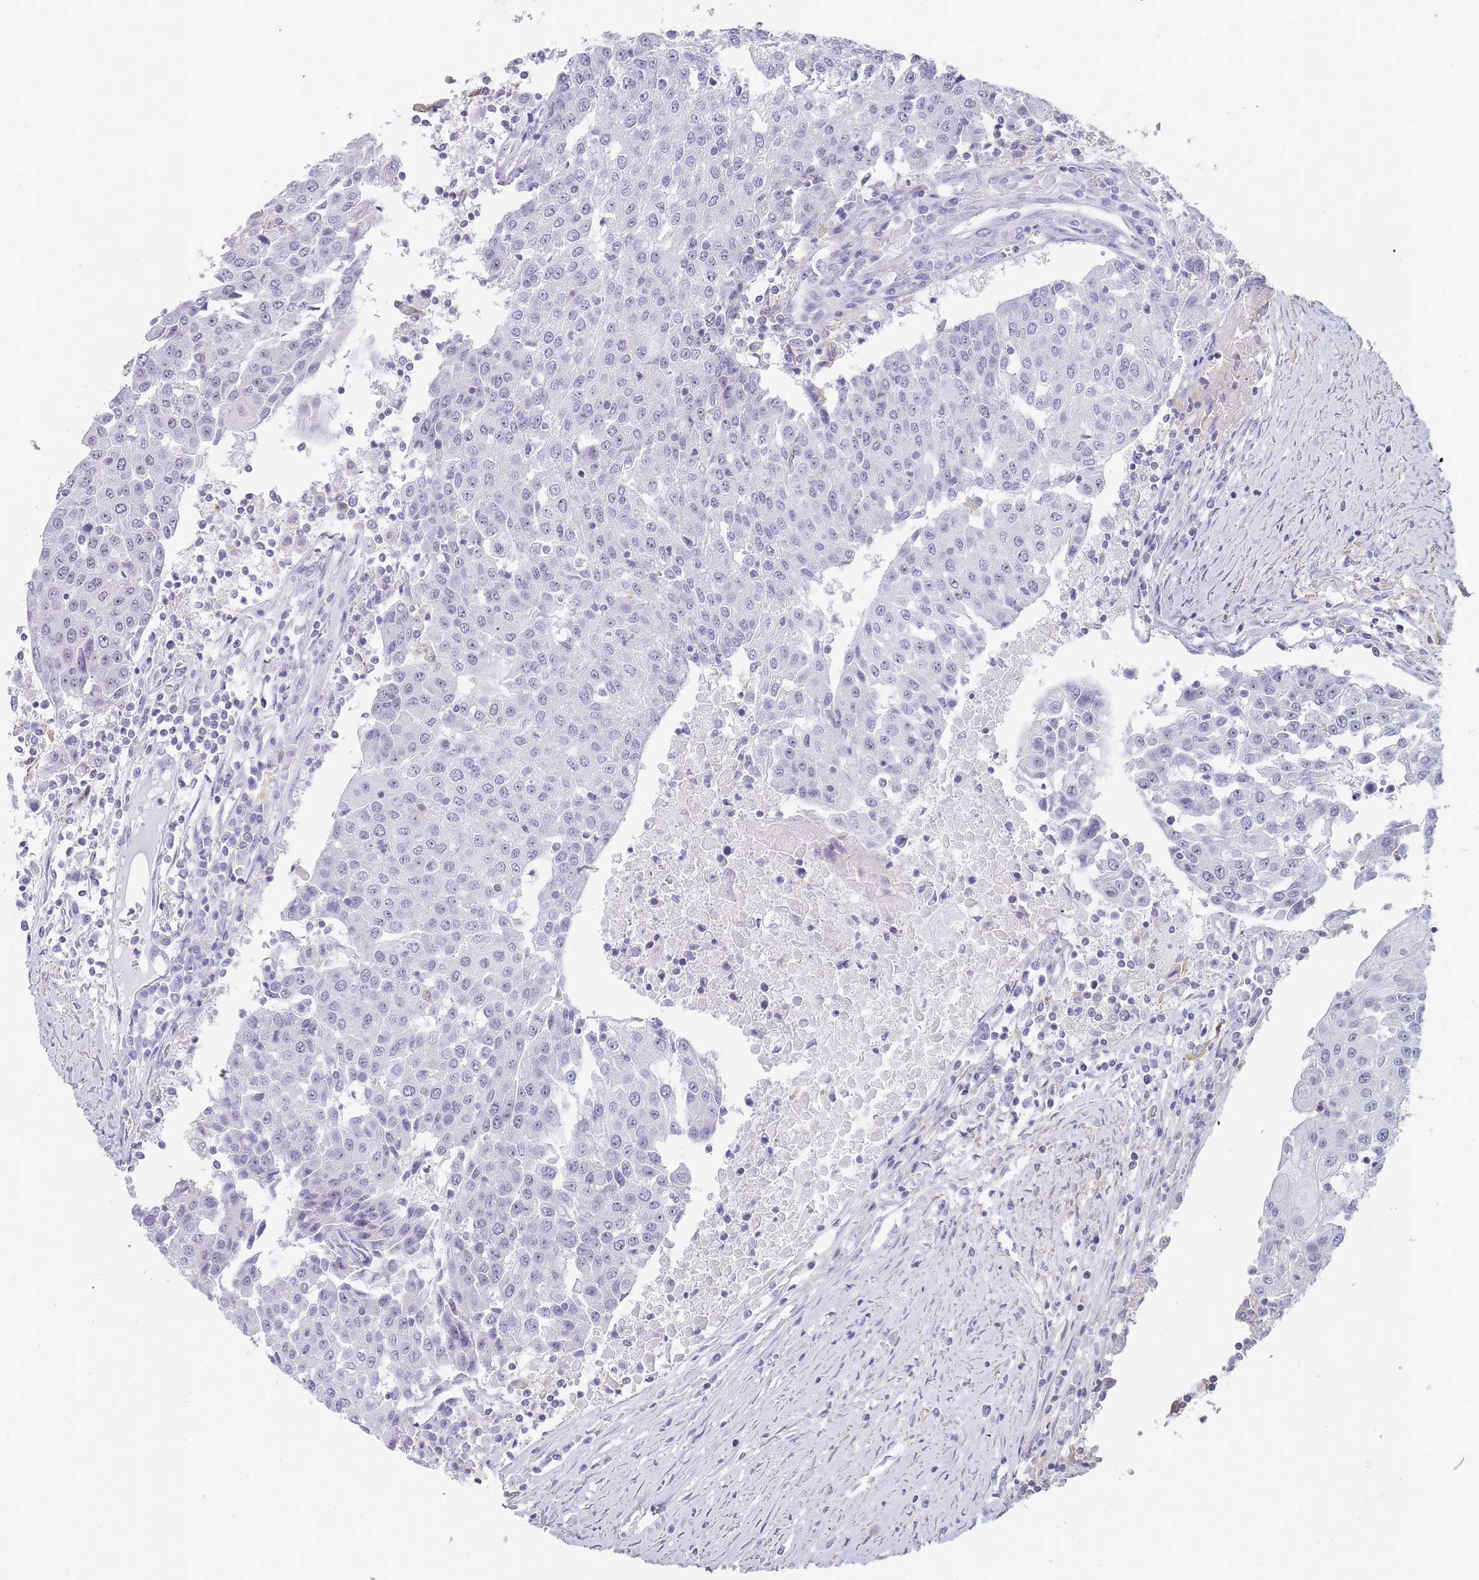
{"staining": {"intensity": "negative", "quantity": "none", "location": "none"}, "tissue": "urothelial cancer", "cell_type": "Tumor cells", "image_type": "cancer", "snomed": [{"axis": "morphology", "description": "Urothelial carcinoma, High grade"}, {"axis": "topography", "description": "Urinary bladder"}], "caption": "Immunohistochemical staining of urothelial cancer displays no significant expression in tumor cells.", "gene": "NOP14", "patient": {"sex": "female", "age": 85}}